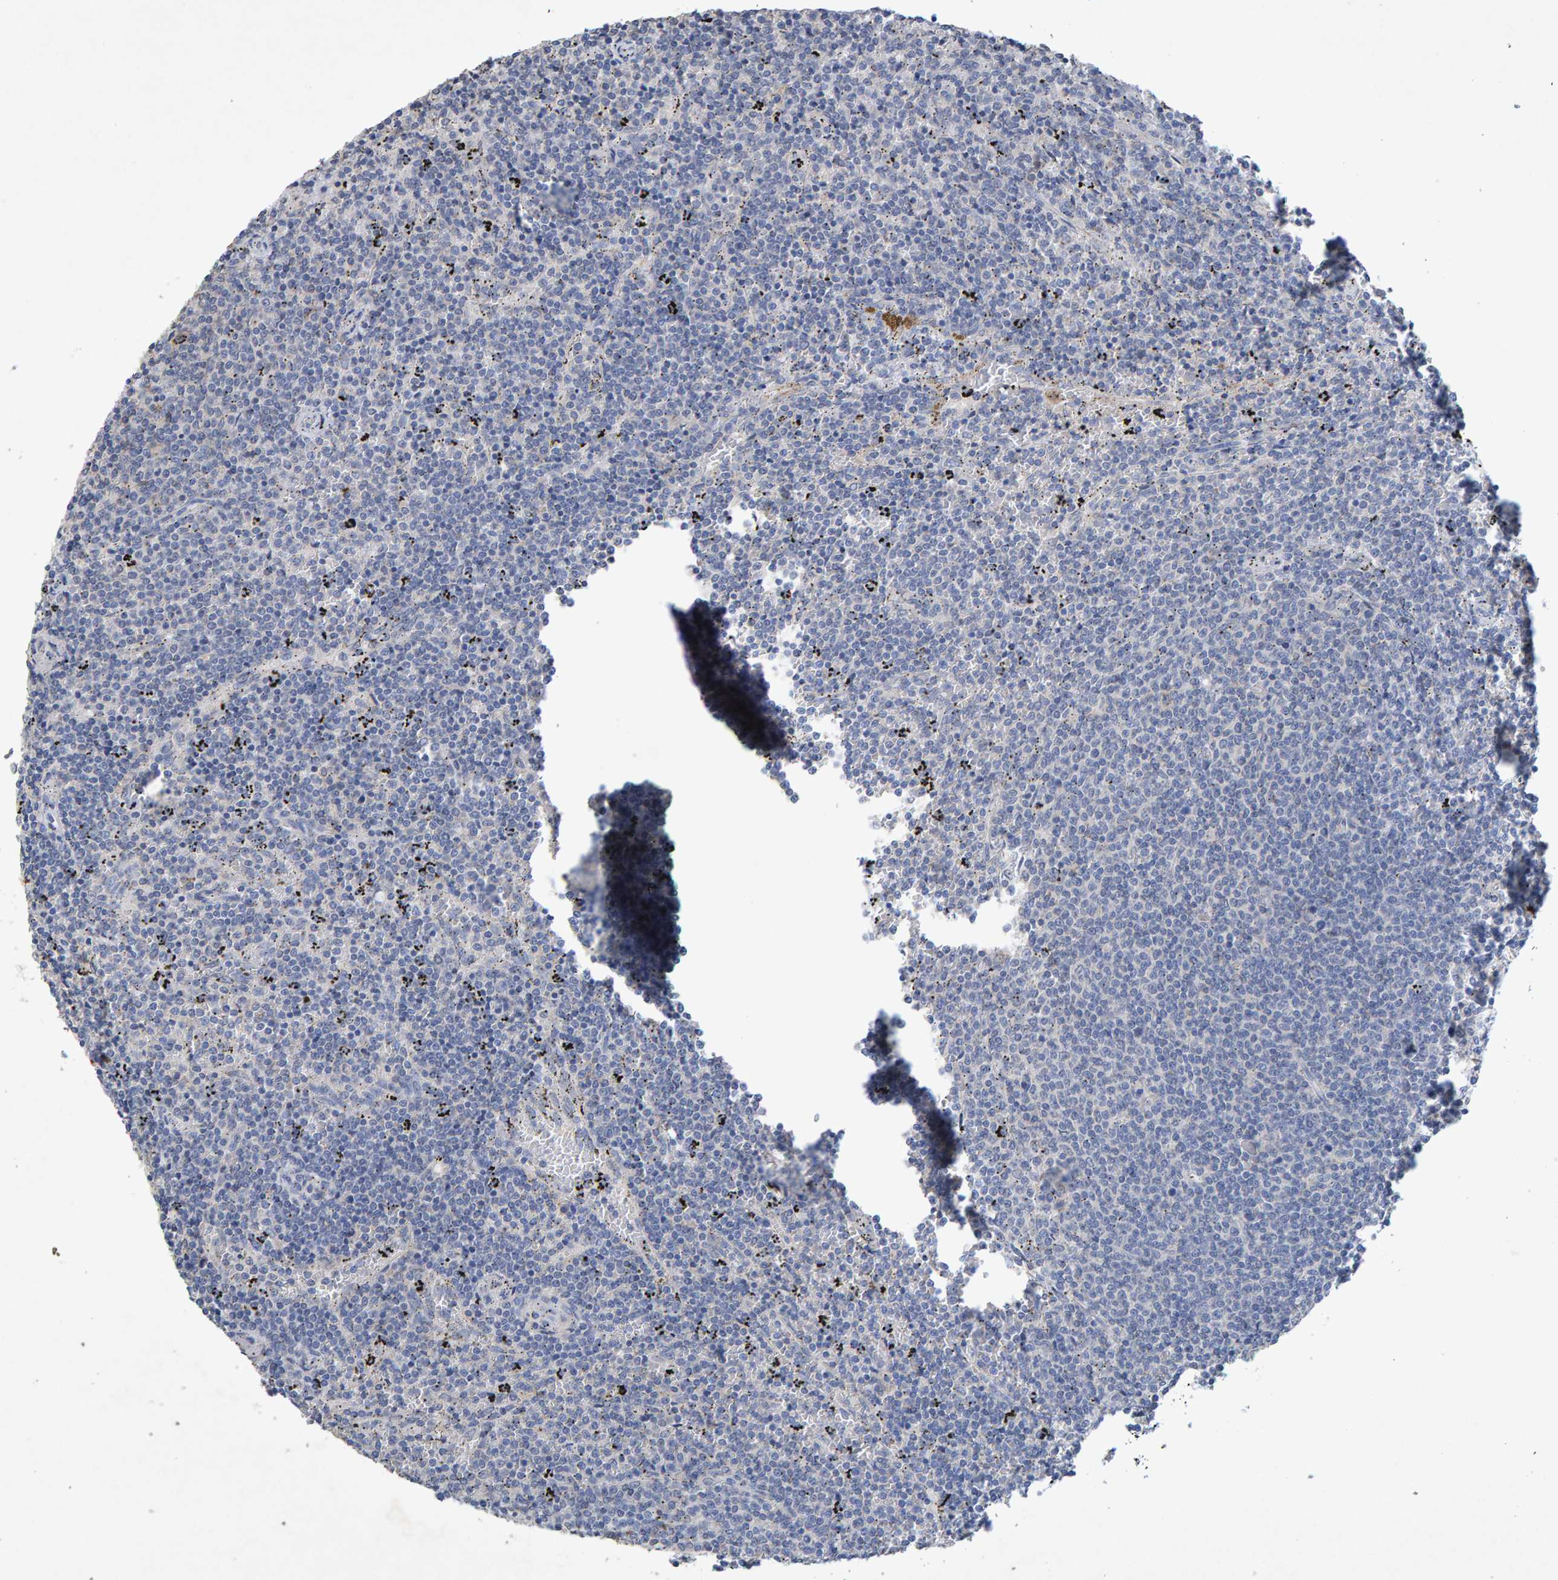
{"staining": {"intensity": "negative", "quantity": "none", "location": "none"}, "tissue": "lymphoma", "cell_type": "Tumor cells", "image_type": "cancer", "snomed": [{"axis": "morphology", "description": "Malignant lymphoma, non-Hodgkin's type, Low grade"}, {"axis": "topography", "description": "Spleen"}], "caption": "Tumor cells are negative for protein expression in human lymphoma. Nuclei are stained in blue.", "gene": "CTH", "patient": {"sex": "female", "age": 50}}